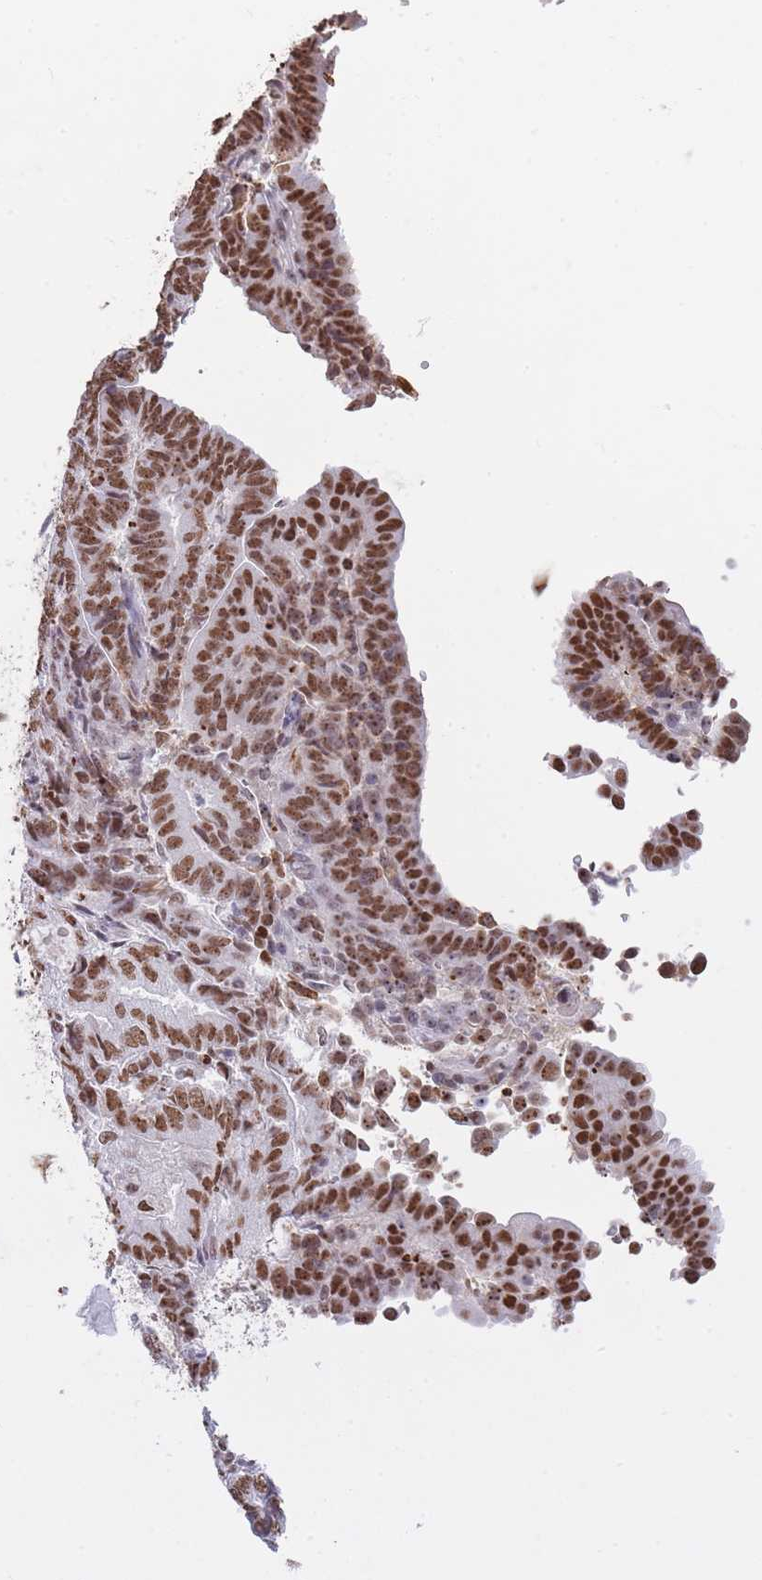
{"staining": {"intensity": "moderate", "quantity": ">75%", "location": "nuclear"}, "tissue": "endometrial cancer", "cell_type": "Tumor cells", "image_type": "cancer", "snomed": [{"axis": "morphology", "description": "Adenocarcinoma, NOS"}, {"axis": "topography", "description": "Endometrium"}], "caption": "This photomicrograph reveals immunohistochemistry (IHC) staining of human adenocarcinoma (endometrial), with medium moderate nuclear expression in about >75% of tumor cells.", "gene": "EVC2", "patient": {"sex": "female", "age": 70}}